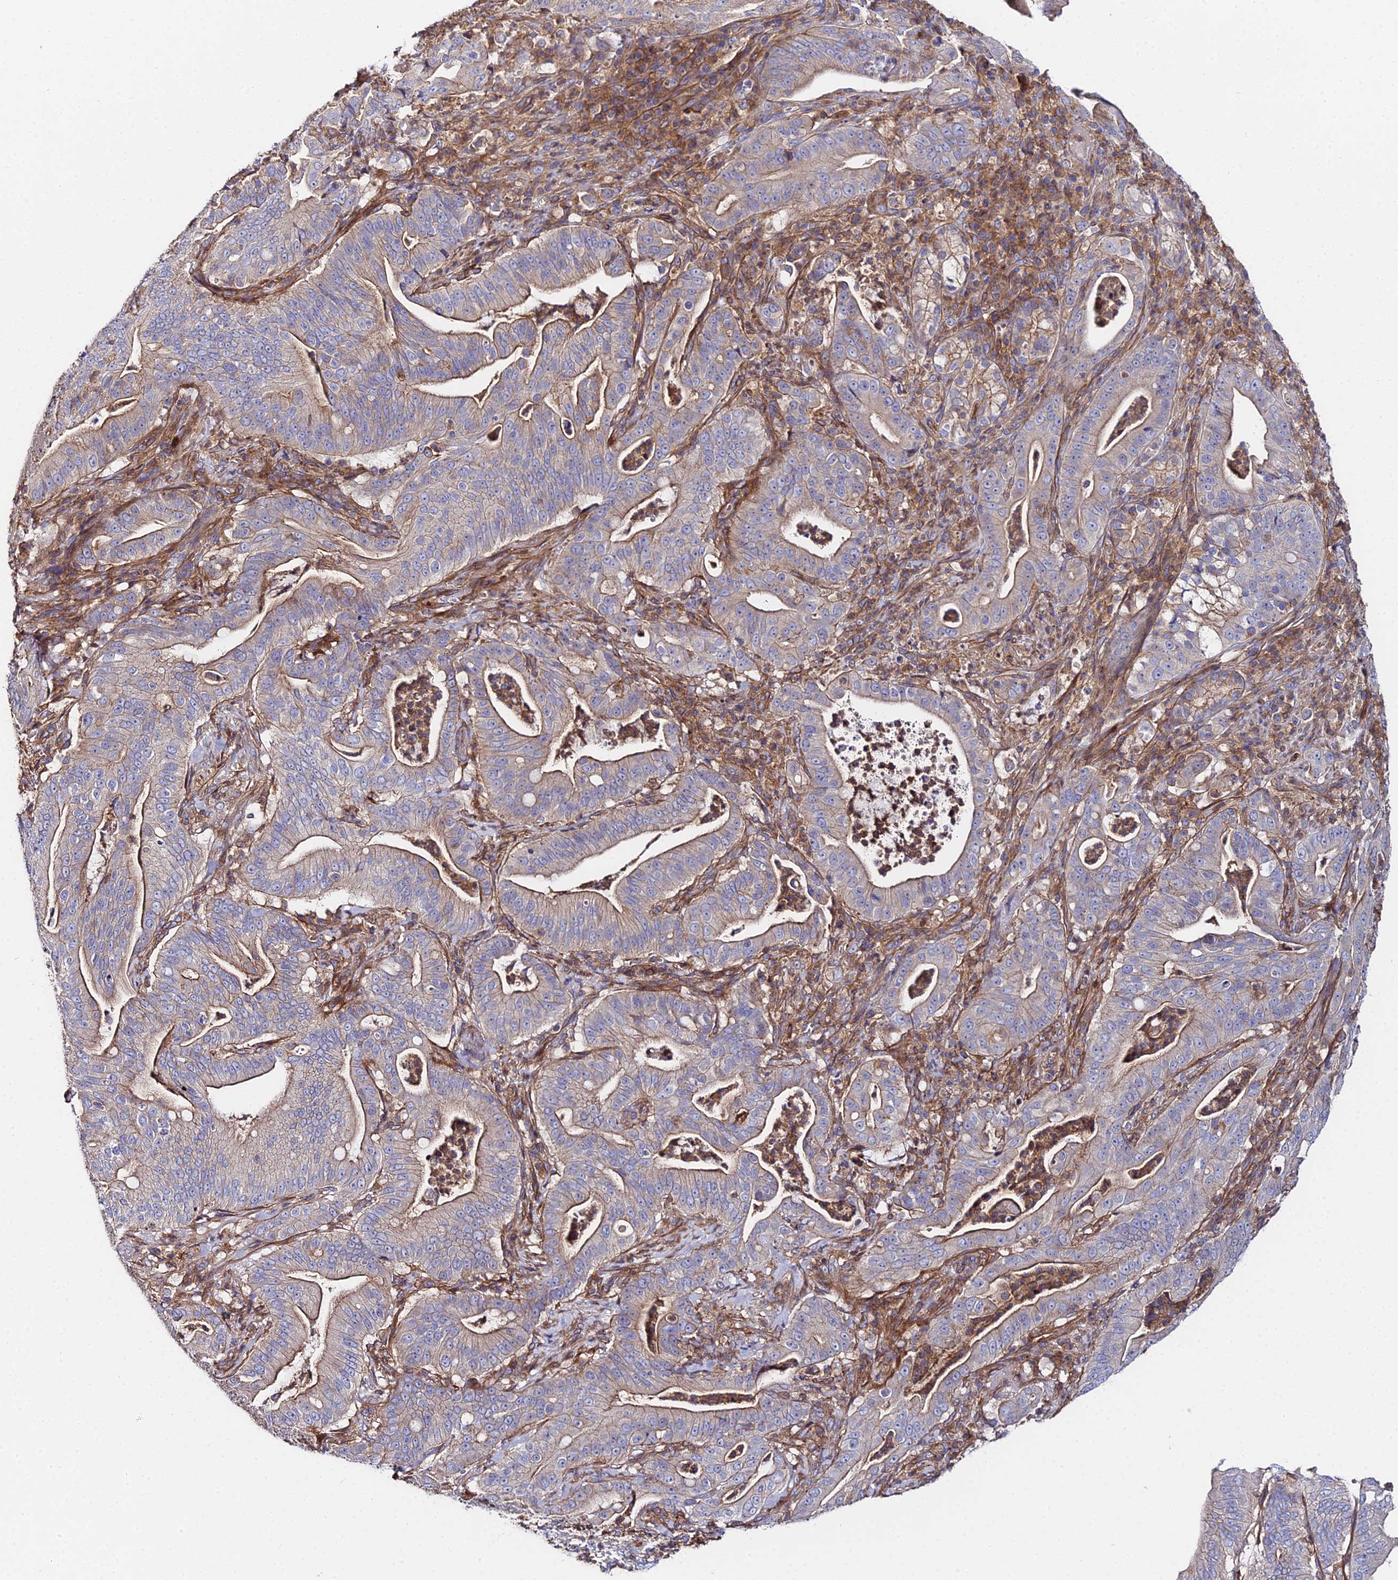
{"staining": {"intensity": "weak", "quantity": "25%-75%", "location": "cytoplasmic/membranous"}, "tissue": "pancreatic cancer", "cell_type": "Tumor cells", "image_type": "cancer", "snomed": [{"axis": "morphology", "description": "Adenocarcinoma, NOS"}, {"axis": "topography", "description": "Pancreas"}], "caption": "Pancreatic adenocarcinoma was stained to show a protein in brown. There is low levels of weak cytoplasmic/membranous staining in about 25%-75% of tumor cells.", "gene": "GNG5B", "patient": {"sex": "male", "age": 71}}